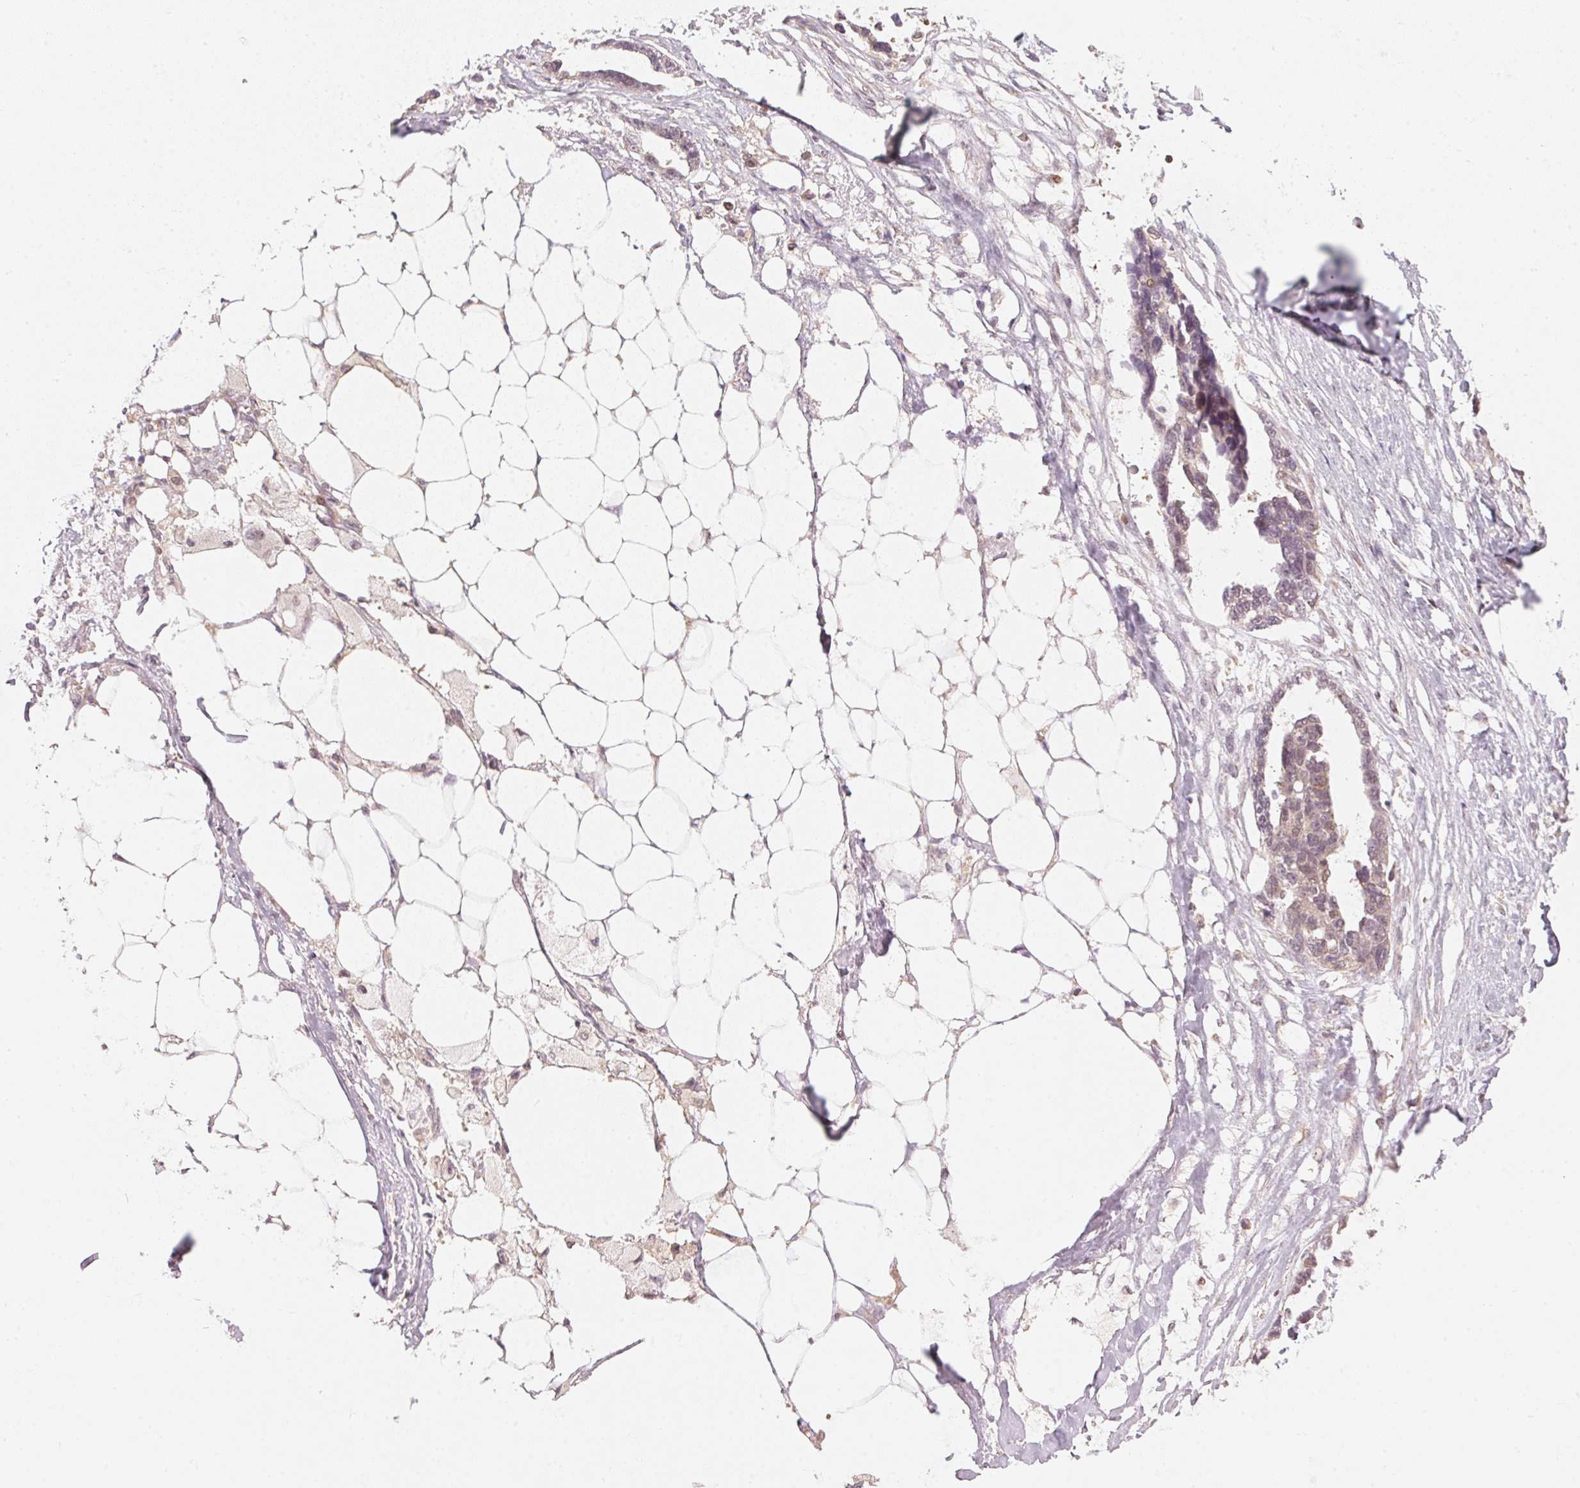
{"staining": {"intensity": "weak", "quantity": "25%-75%", "location": "nuclear"}, "tissue": "ovarian cancer", "cell_type": "Tumor cells", "image_type": "cancer", "snomed": [{"axis": "morphology", "description": "Cystadenocarcinoma, serous, NOS"}, {"axis": "topography", "description": "Ovary"}], "caption": "Ovarian cancer (serous cystadenocarcinoma) stained with IHC exhibits weak nuclear positivity in approximately 25%-75% of tumor cells.", "gene": "UBE2L3", "patient": {"sex": "female", "age": 69}}